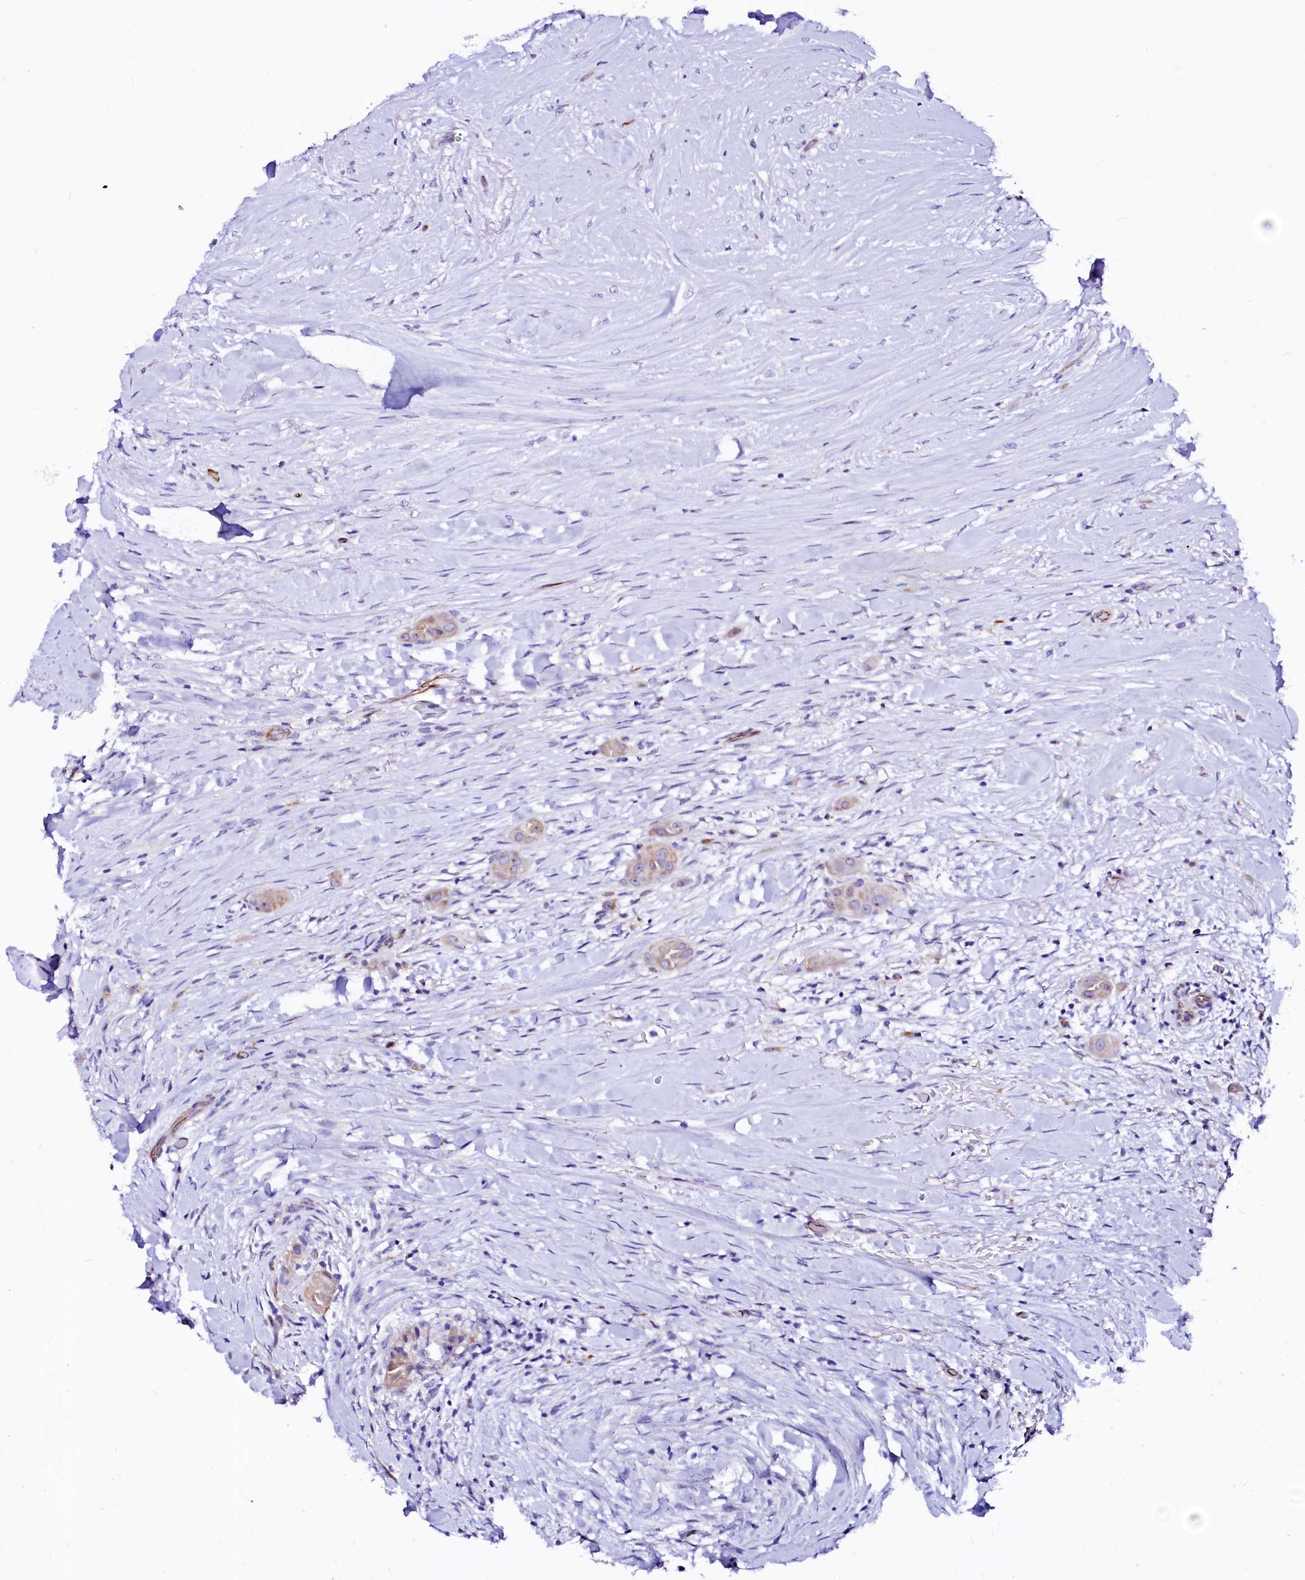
{"staining": {"intensity": "negative", "quantity": "none", "location": "none"}, "tissue": "thyroid cancer", "cell_type": "Tumor cells", "image_type": "cancer", "snomed": [{"axis": "morphology", "description": "Papillary adenocarcinoma, NOS"}, {"axis": "topography", "description": "Thyroid gland"}], "caption": "Tumor cells are negative for brown protein staining in papillary adenocarcinoma (thyroid).", "gene": "SFR1", "patient": {"sex": "female", "age": 59}}